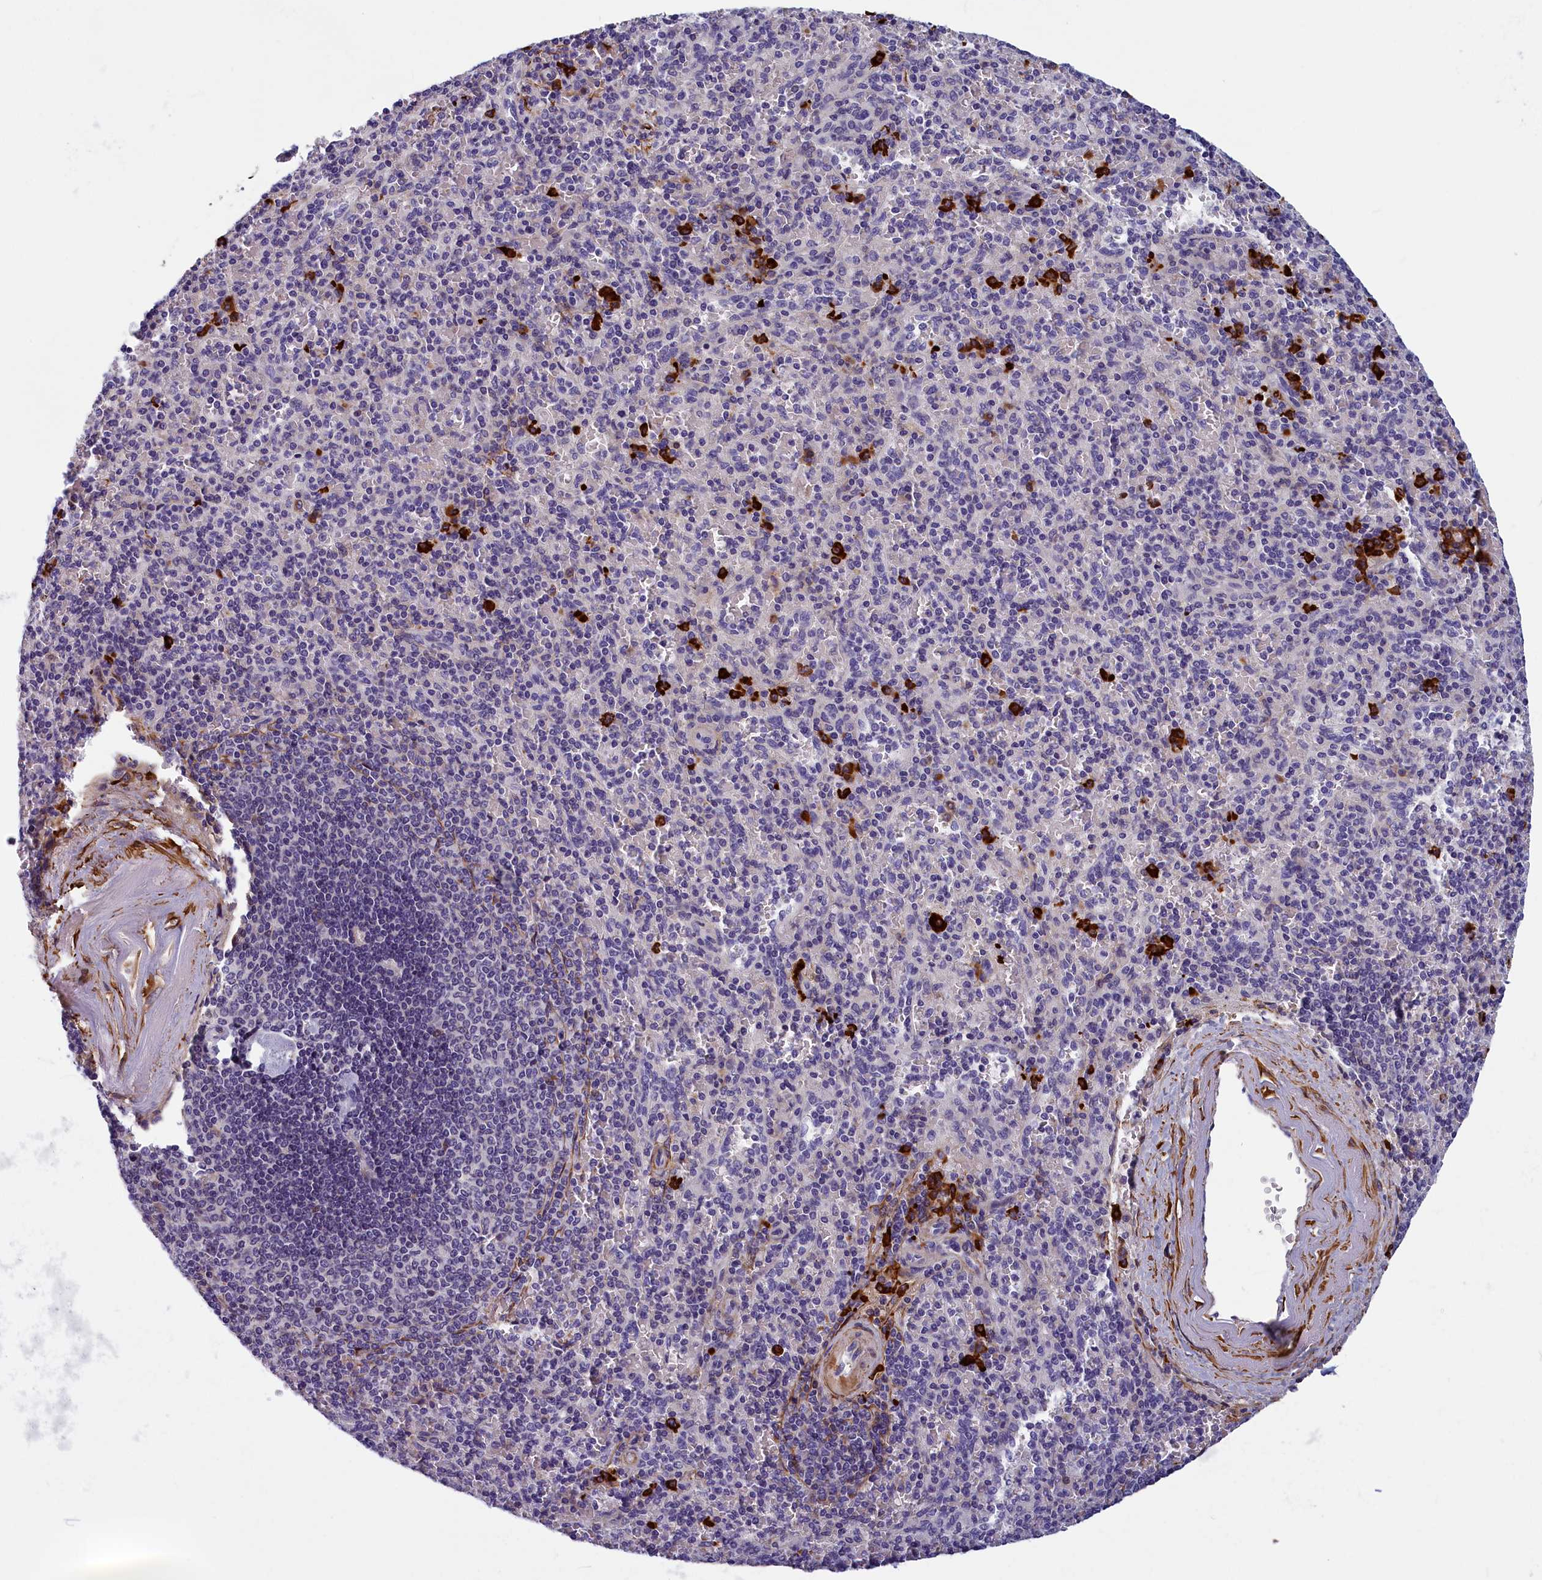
{"staining": {"intensity": "strong", "quantity": "<25%", "location": "cytoplasmic/membranous"}, "tissue": "spleen", "cell_type": "Cells in red pulp", "image_type": "normal", "snomed": [{"axis": "morphology", "description": "Normal tissue, NOS"}, {"axis": "topography", "description": "Spleen"}], "caption": "Immunohistochemical staining of unremarkable spleen exhibits strong cytoplasmic/membranous protein positivity in approximately <25% of cells in red pulp. The staining is performed using DAB brown chromogen to label protein expression. The nuclei are counter-stained blue using hematoxylin.", "gene": "BCL2L13", "patient": {"sex": "male", "age": 82}}